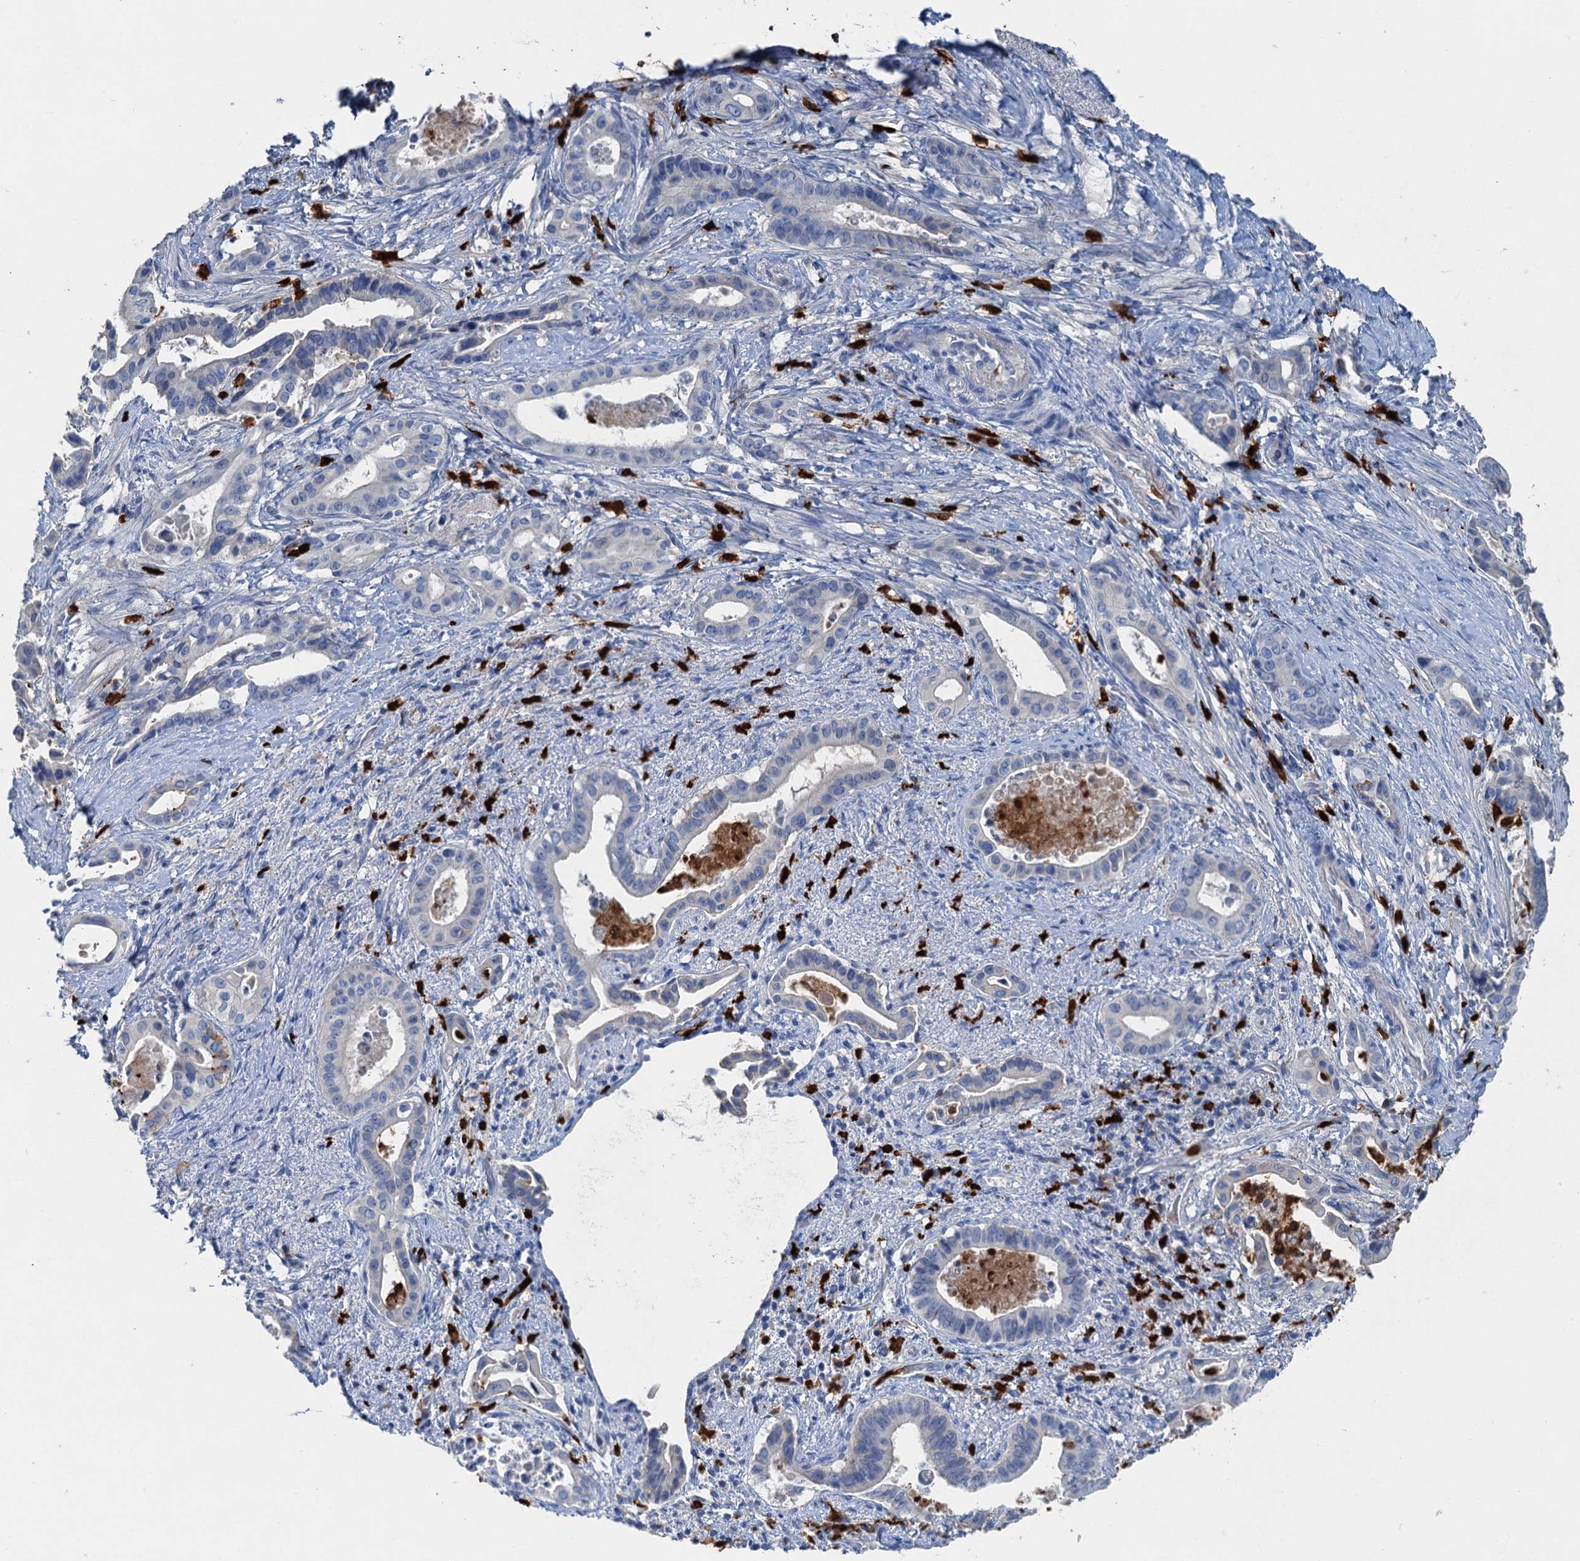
{"staining": {"intensity": "negative", "quantity": "none", "location": "none"}, "tissue": "pancreatic cancer", "cell_type": "Tumor cells", "image_type": "cancer", "snomed": [{"axis": "morphology", "description": "Adenocarcinoma, NOS"}, {"axis": "topography", "description": "Pancreas"}], "caption": "IHC histopathology image of neoplastic tissue: human pancreatic cancer (adenocarcinoma) stained with DAB (3,3'-diaminobenzidine) reveals no significant protein expression in tumor cells.", "gene": "OTOA", "patient": {"sex": "female", "age": 77}}